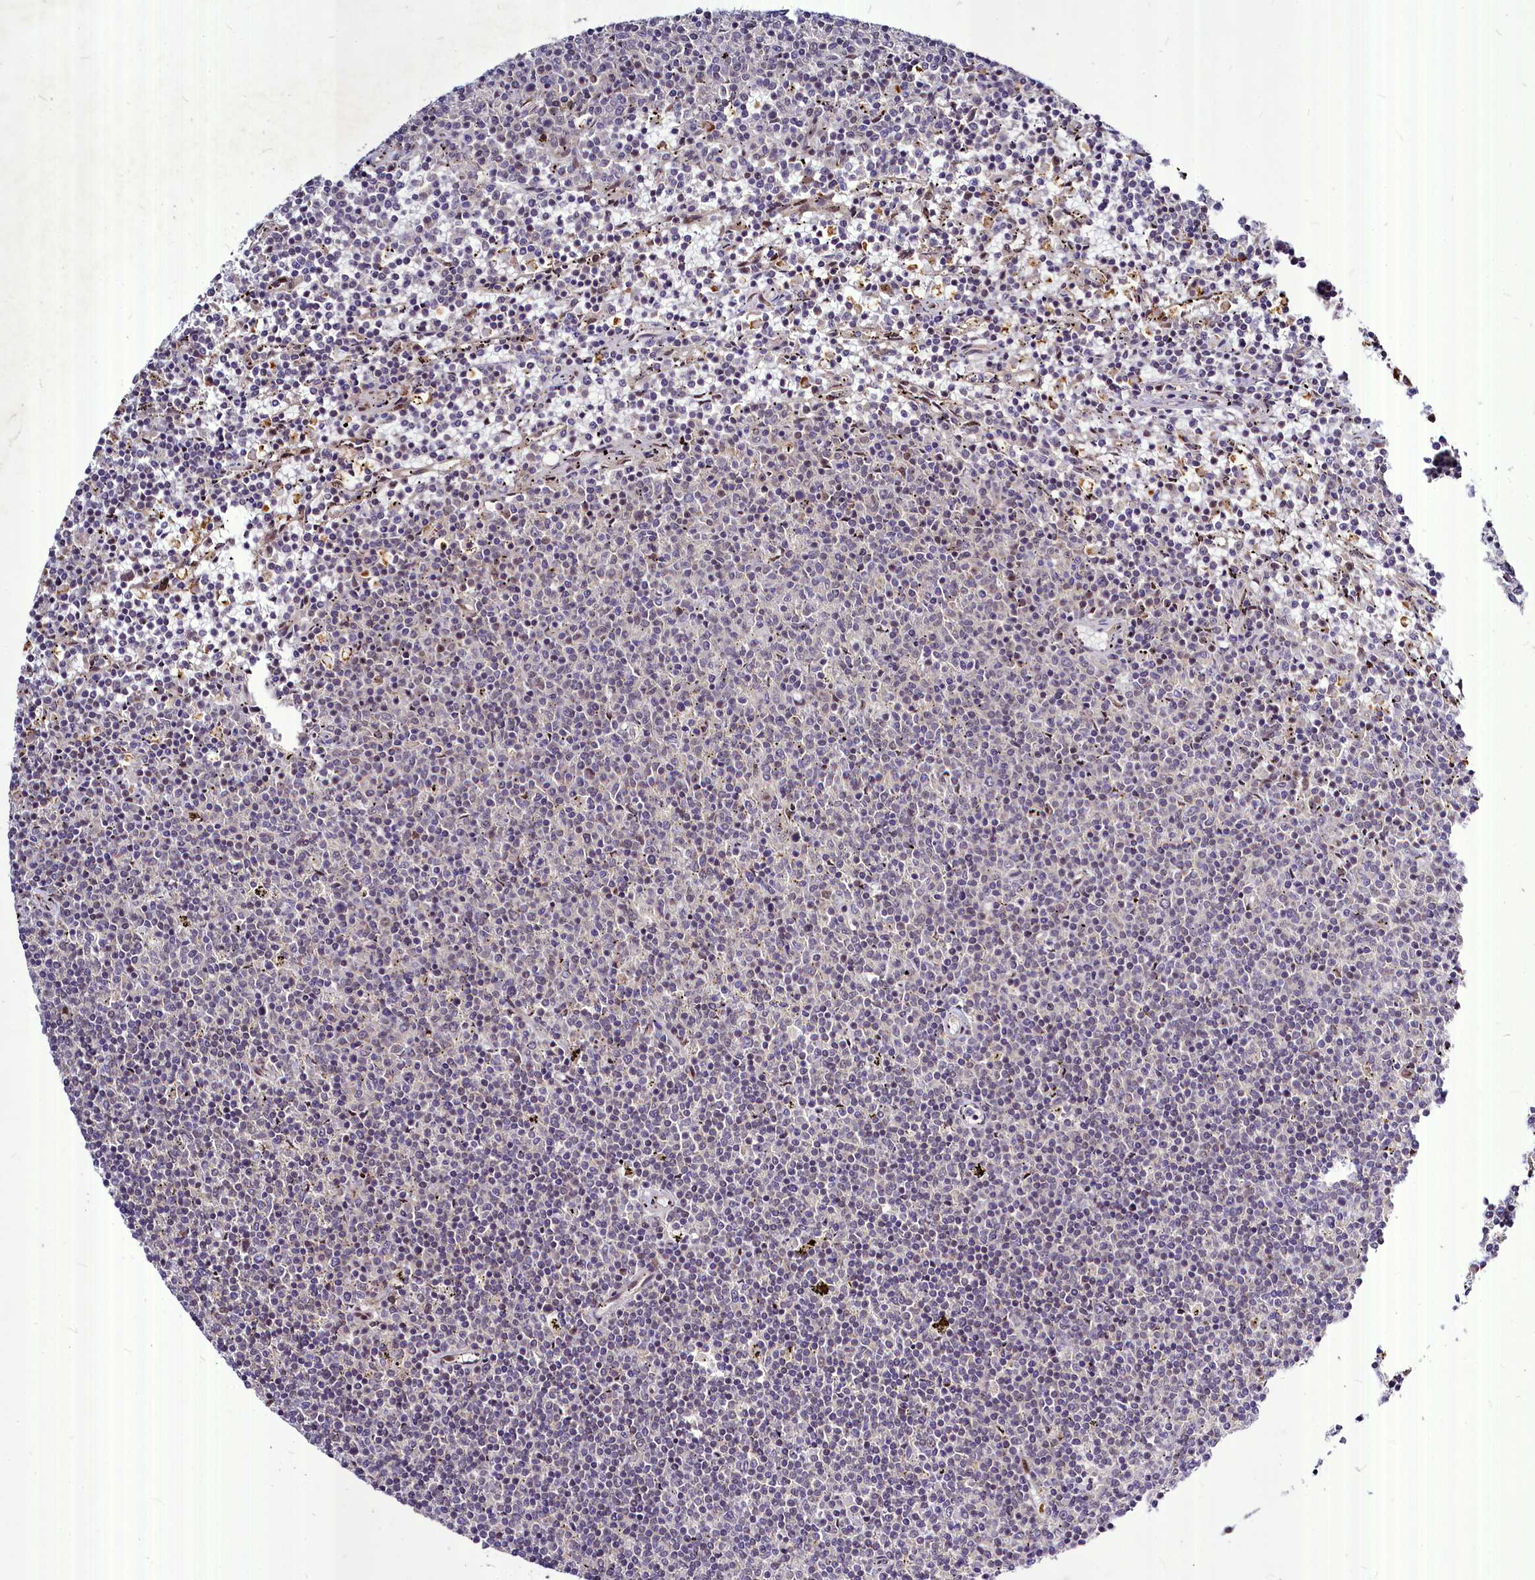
{"staining": {"intensity": "negative", "quantity": "none", "location": "none"}, "tissue": "lymphoma", "cell_type": "Tumor cells", "image_type": "cancer", "snomed": [{"axis": "morphology", "description": "Malignant lymphoma, non-Hodgkin's type, Low grade"}, {"axis": "topography", "description": "Spleen"}], "caption": "DAB immunohistochemical staining of human malignant lymphoma, non-Hodgkin's type (low-grade) reveals no significant staining in tumor cells.", "gene": "MAML2", "patient": {"sex": "female", "age": 50}}